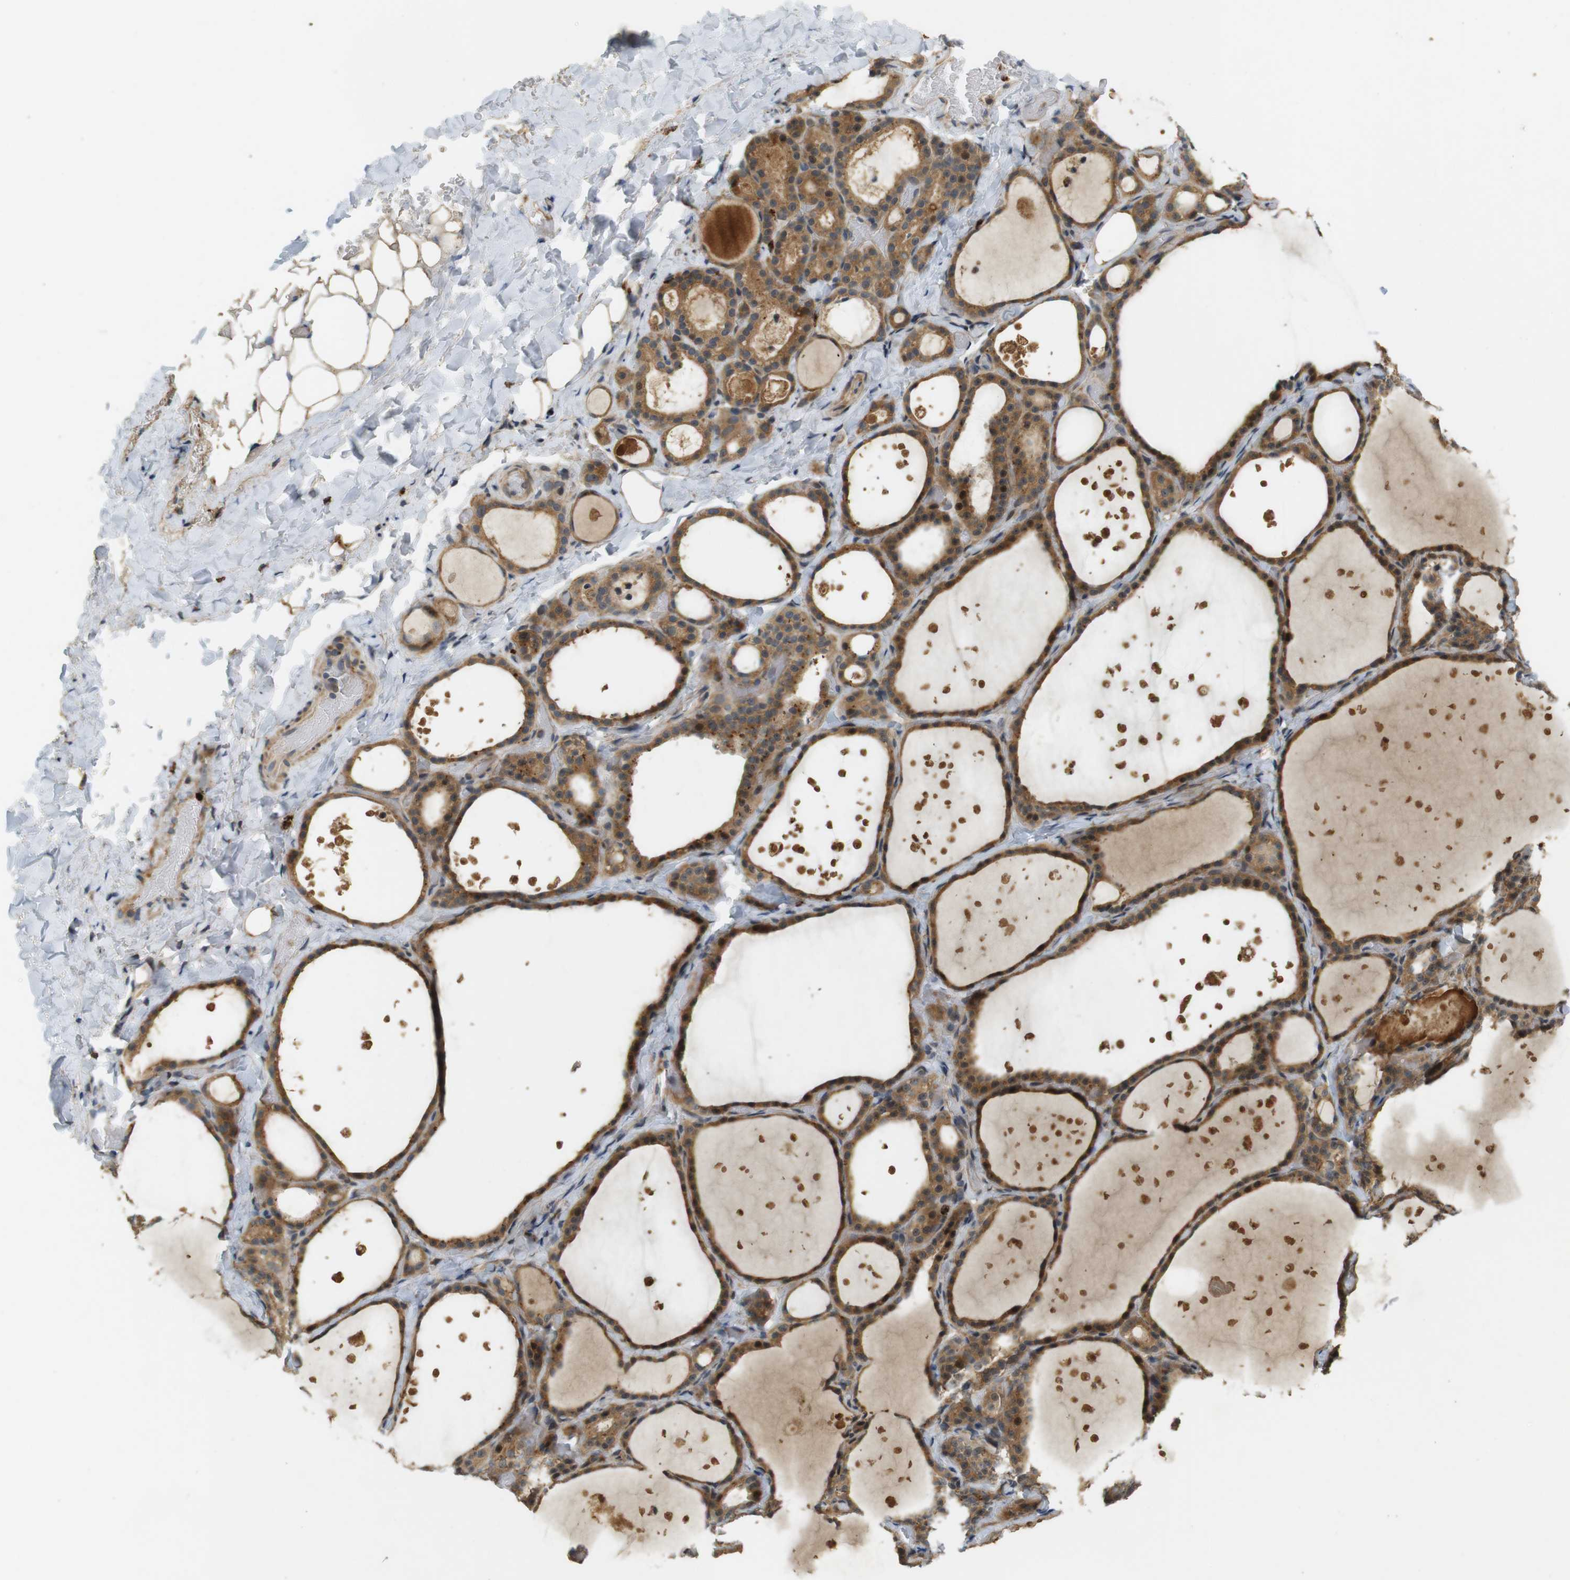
{"staining": {"intensity": "strong", "quantity": ">75%", "location": "cytoplasmic/membranous"}, "tissue": "thyroid gland", "cell_type": "Glandular cells", "image_type": "normal", "snomed": [{"axis": "morphology", "description": "Normal tissue, NOS"}, {"axis": "topography", "description": "Thyroid gland"}], "caption": "A high-resolution photomicrograph shows IHC staining of benign thyroid gland, which demonstrates strong cytoplasmic/membranous expression in approximately >75% of glandular cells. Nuclei are stained in blue.", "gene": "TMX3", "patient": {"sex": "female", "age": 44}}